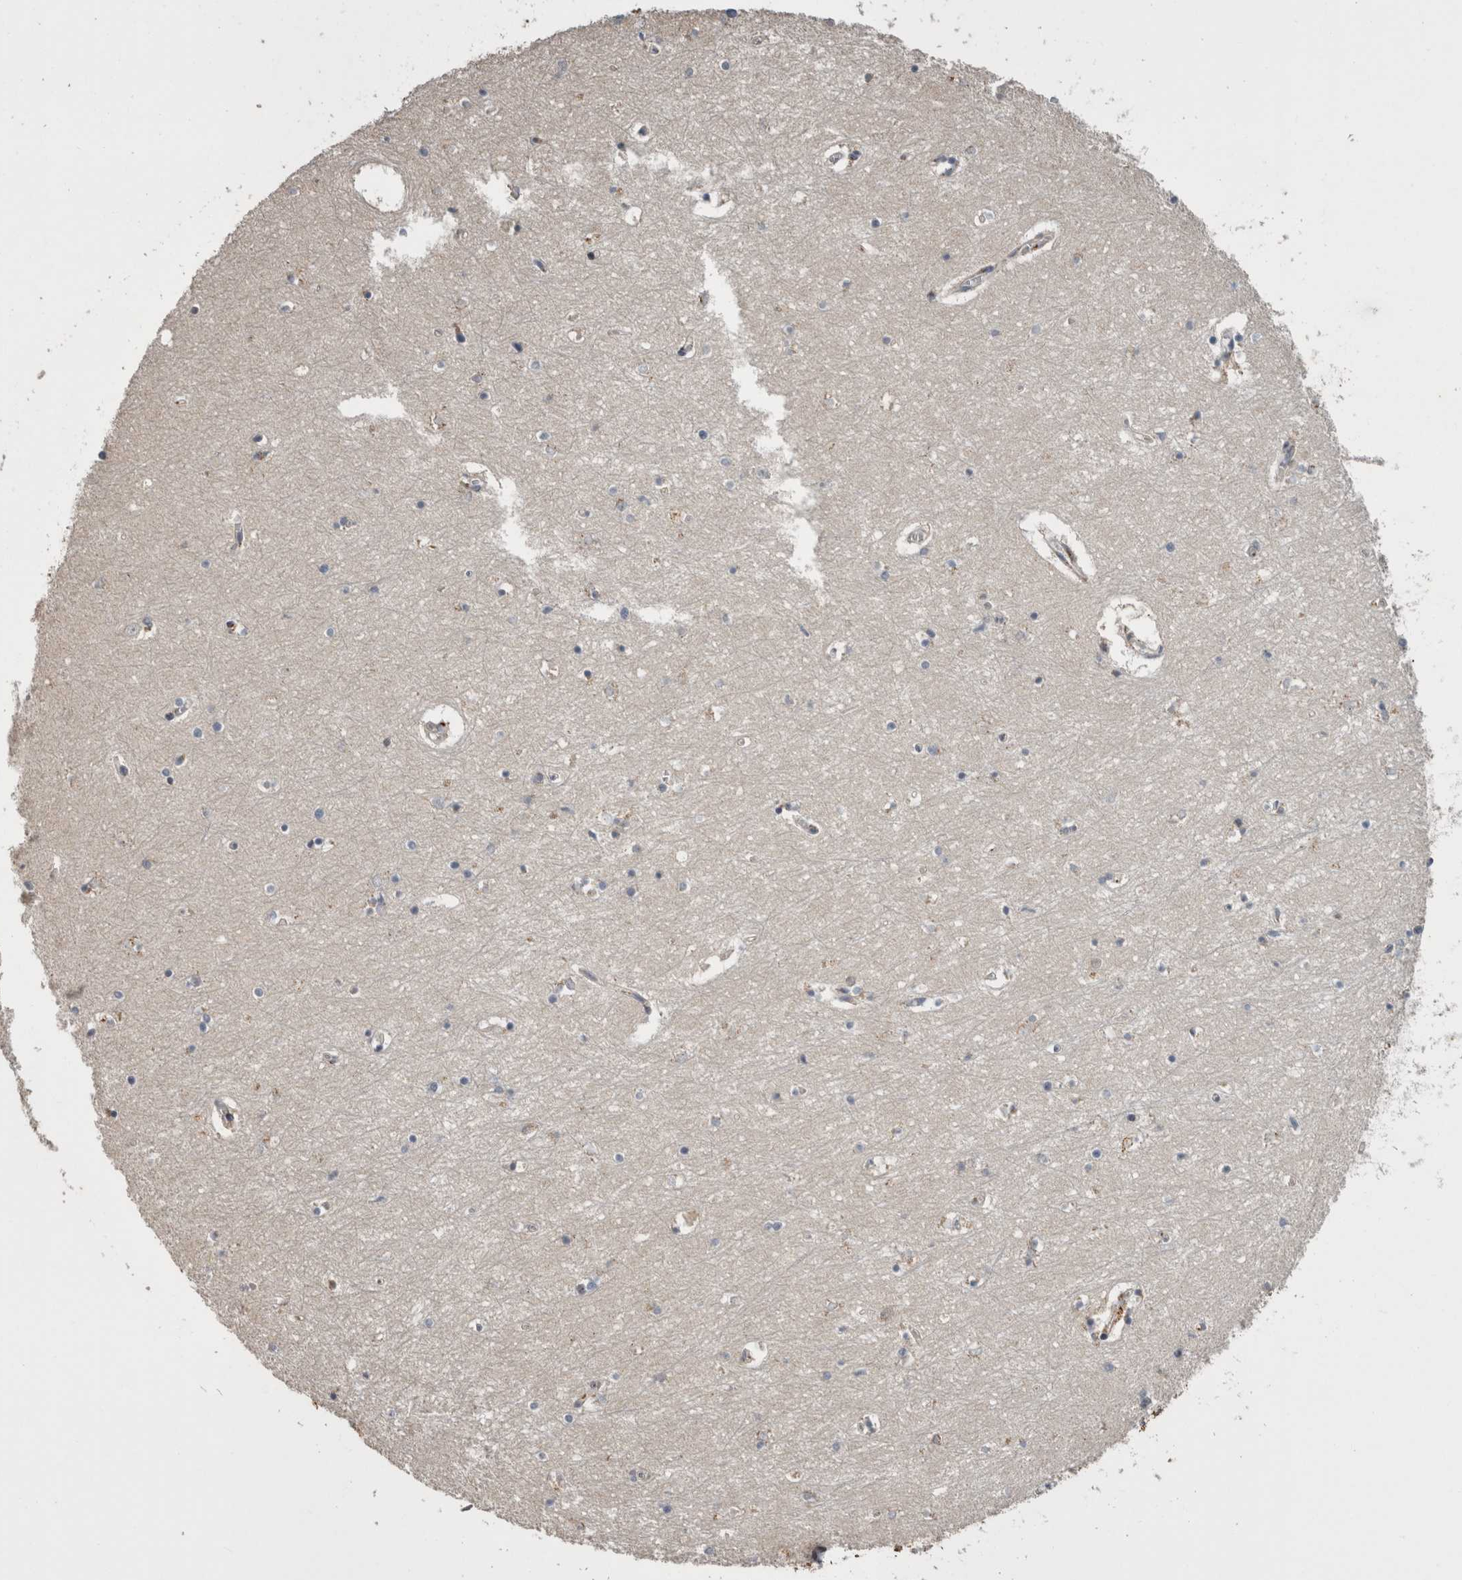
{"staining": {"intensity": "moderate", "quantity": "<25%", "location": "cytoplasmic/membranous"}, "tissue": "hippocampus", "cell_type": "Glial cells", "image_type": "normal", "snomed": [{"axis": "morphology", "description": "Normal tissue, NOS"}, {"axis": "topography", "description": "Hippocampus"}], "caption": "IHC of unremarkable human hippocampus exhibits low levels of moderate cytoplasmic/membranous staining in about <25% of glial cells. The staining is performed using DAB (3,3'-diaminobenzidine) brown chromogen to label protein expression. The nuclei are counter-stained blue using hematoxylin.", "gene": "ANXA13", "patient": {"sex": "male", "age": 70}}